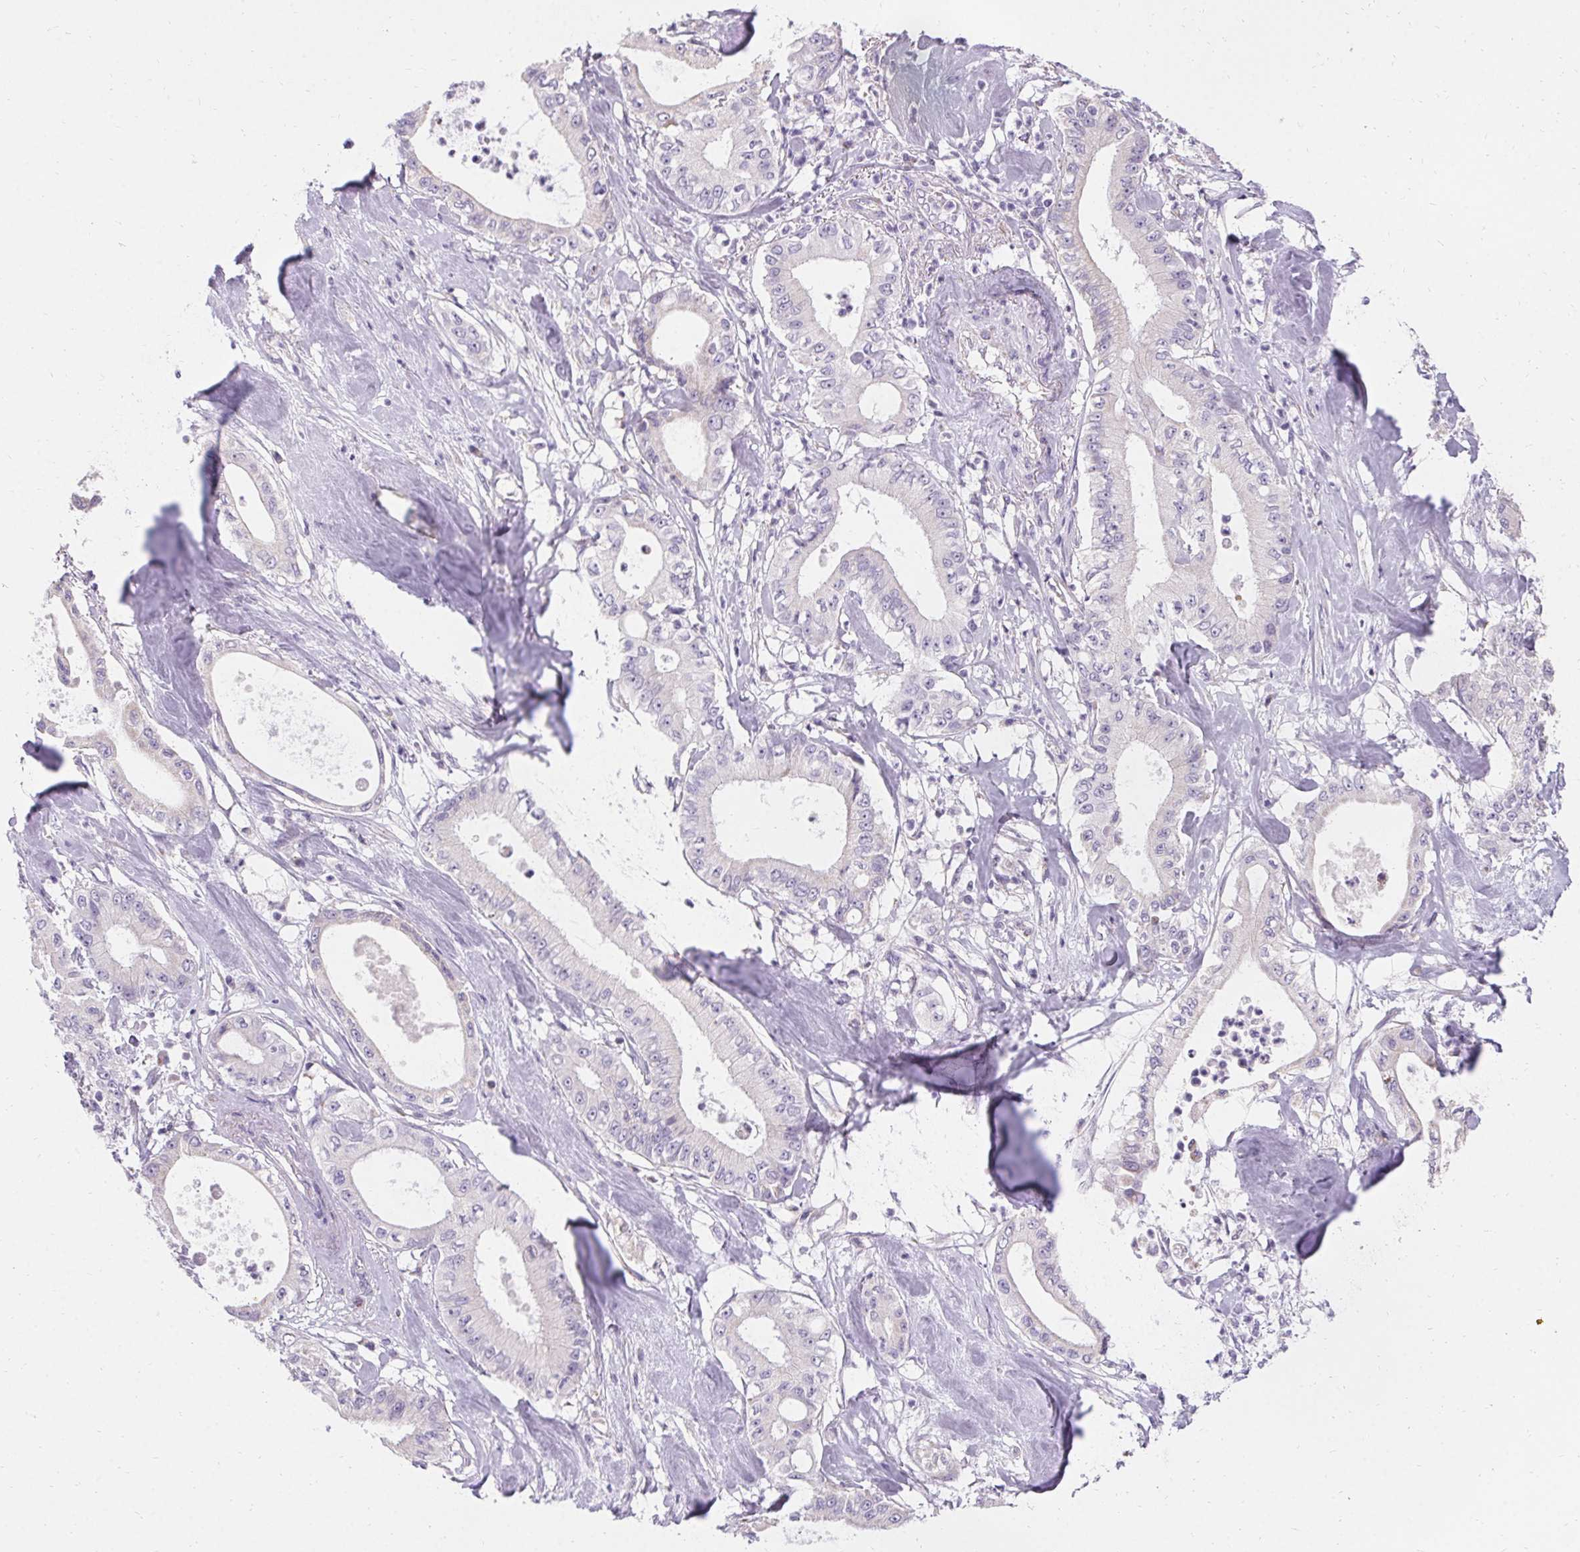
{"staining": {"intensity": "negative", "quantity": "none", "location": "none"}, "tissue": "pancreatic cancer", "cell_type": "Tumor cells", "image_type": "cancer", "snomed": [{"axis": "morphology", "description": "Adenocarcinoma, NOS"}, {"axis": "topography", "description": "Pancreas"}], "caption": "This is an immunohistochemistry image of human pancreatic cancer. There is no expression in tumor cells.", "gene": "ASGR2", "patient": {"sex": "male", "age": 71}}